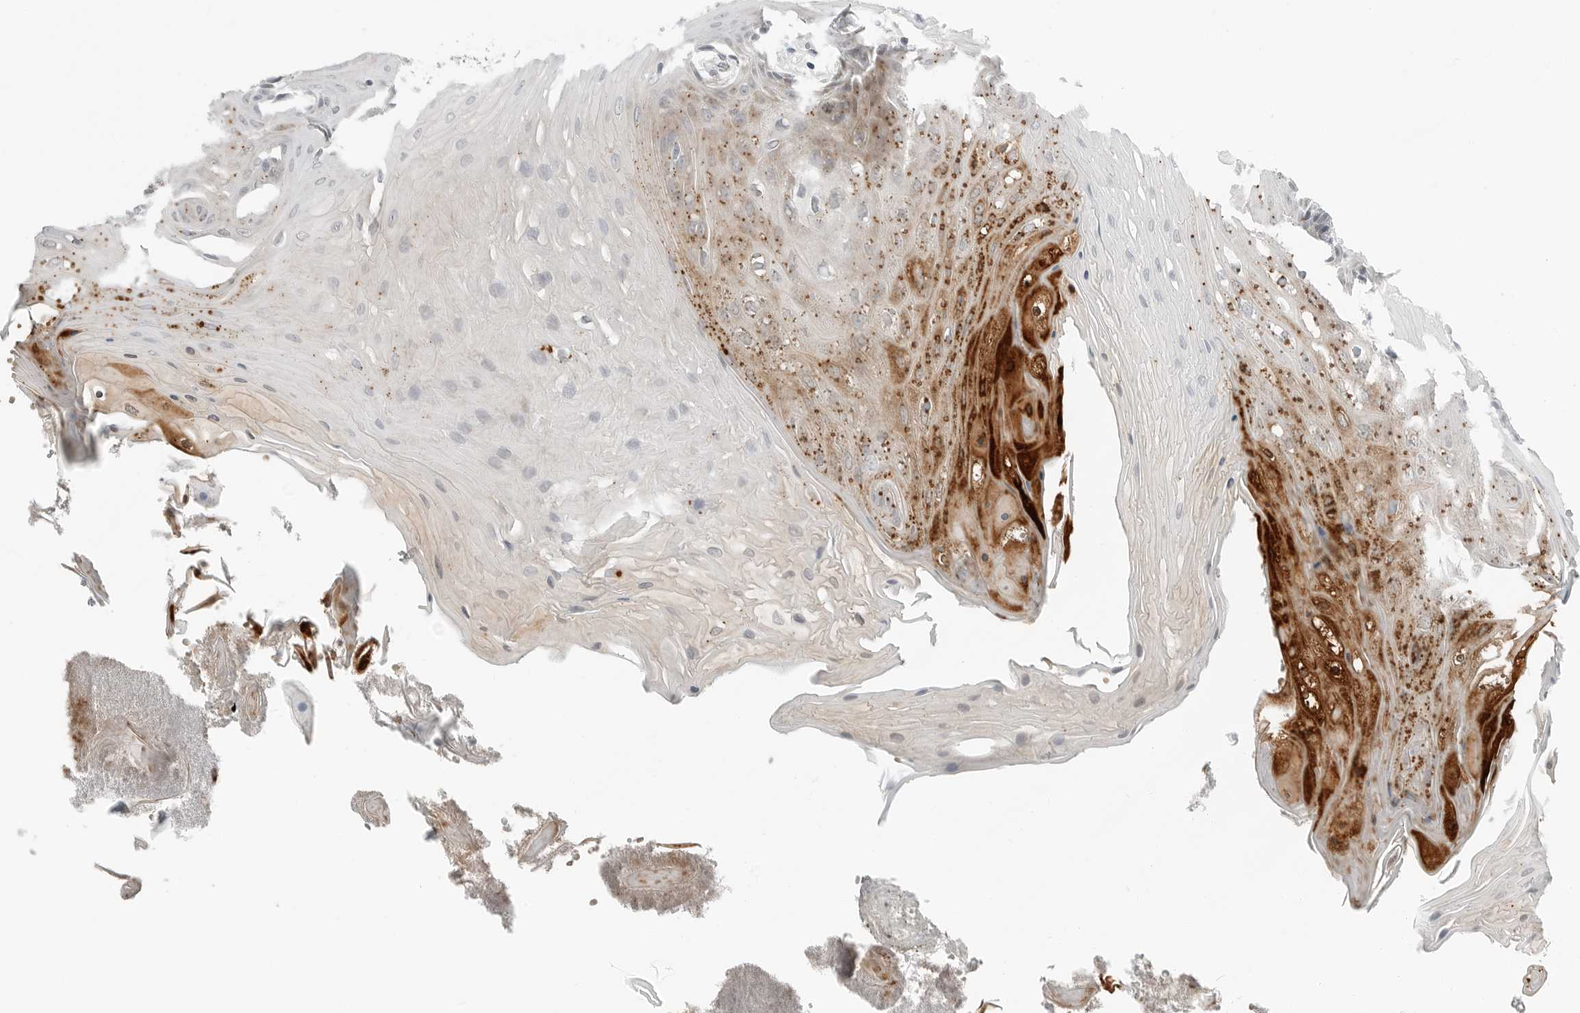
{"staining": {"intensity": "strong", "quantity": "<25%", "location": "cytoplasmic/membranous"}, "tissue": "oral mucosa", "cell_type": "Squamous epithelial cells", "image_type": "normal", "snomed": [{"axis": "morphology", "description": "Normal tissue, NOS"}, {"axis": "morphology", "description": "Squamous cell carcinoma, NOS"}, {"axis": "topography", "description": "Skeletal muscle"}, {"axis": "topography", "description": "Oral tissue"}, {"axis": "topography", "description": "Salivary gland"}, {"axis": "topography", "description": "Head-Neck"}], "caption": "High-power microscopy captured an immunohistochemistry (IHC) photomicrograph of unremarkable oral mucosa, revealing strong cytoplasmic/membranous positivity in about <25% of squamous epithelial cells.", "gene": "FCRLB", "patient": {"sex": "male", "age": 54}}